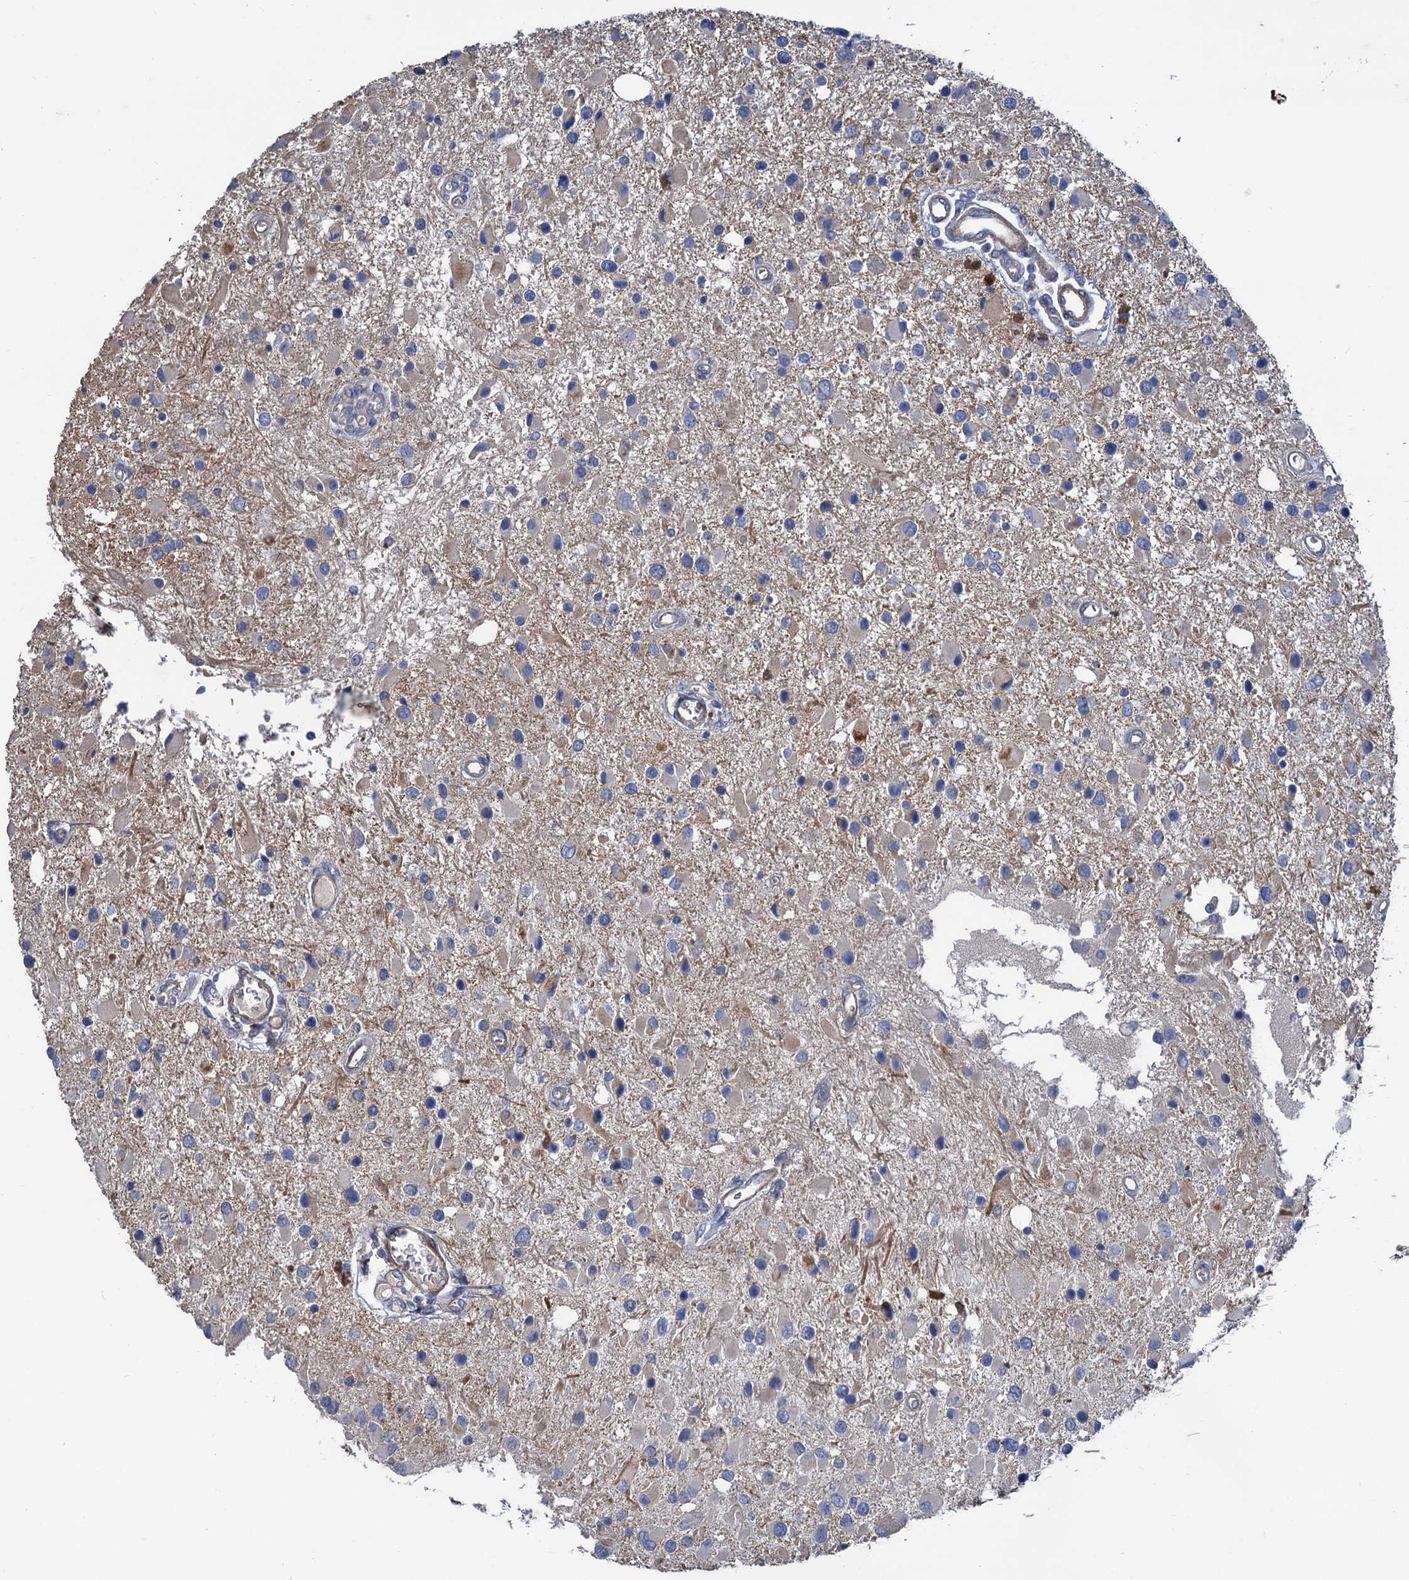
{"staining": {"intensity": "negative", "quantity": "none", "location": "none"}, "tissue": "glioma", "cell_type": "Tumor cells", "image_type": "cancer", "snomed": [{"axis": "morphology", "description": "Glioma, malignant, High grade"}, {"axis": "topography", "description": "Brain"}], "caption": "The image shows no significant staining in tumor cells of malignant glioma (high-grade).", "gene": "SMCO3", "patient": {"sex": "male", "age": 53}}